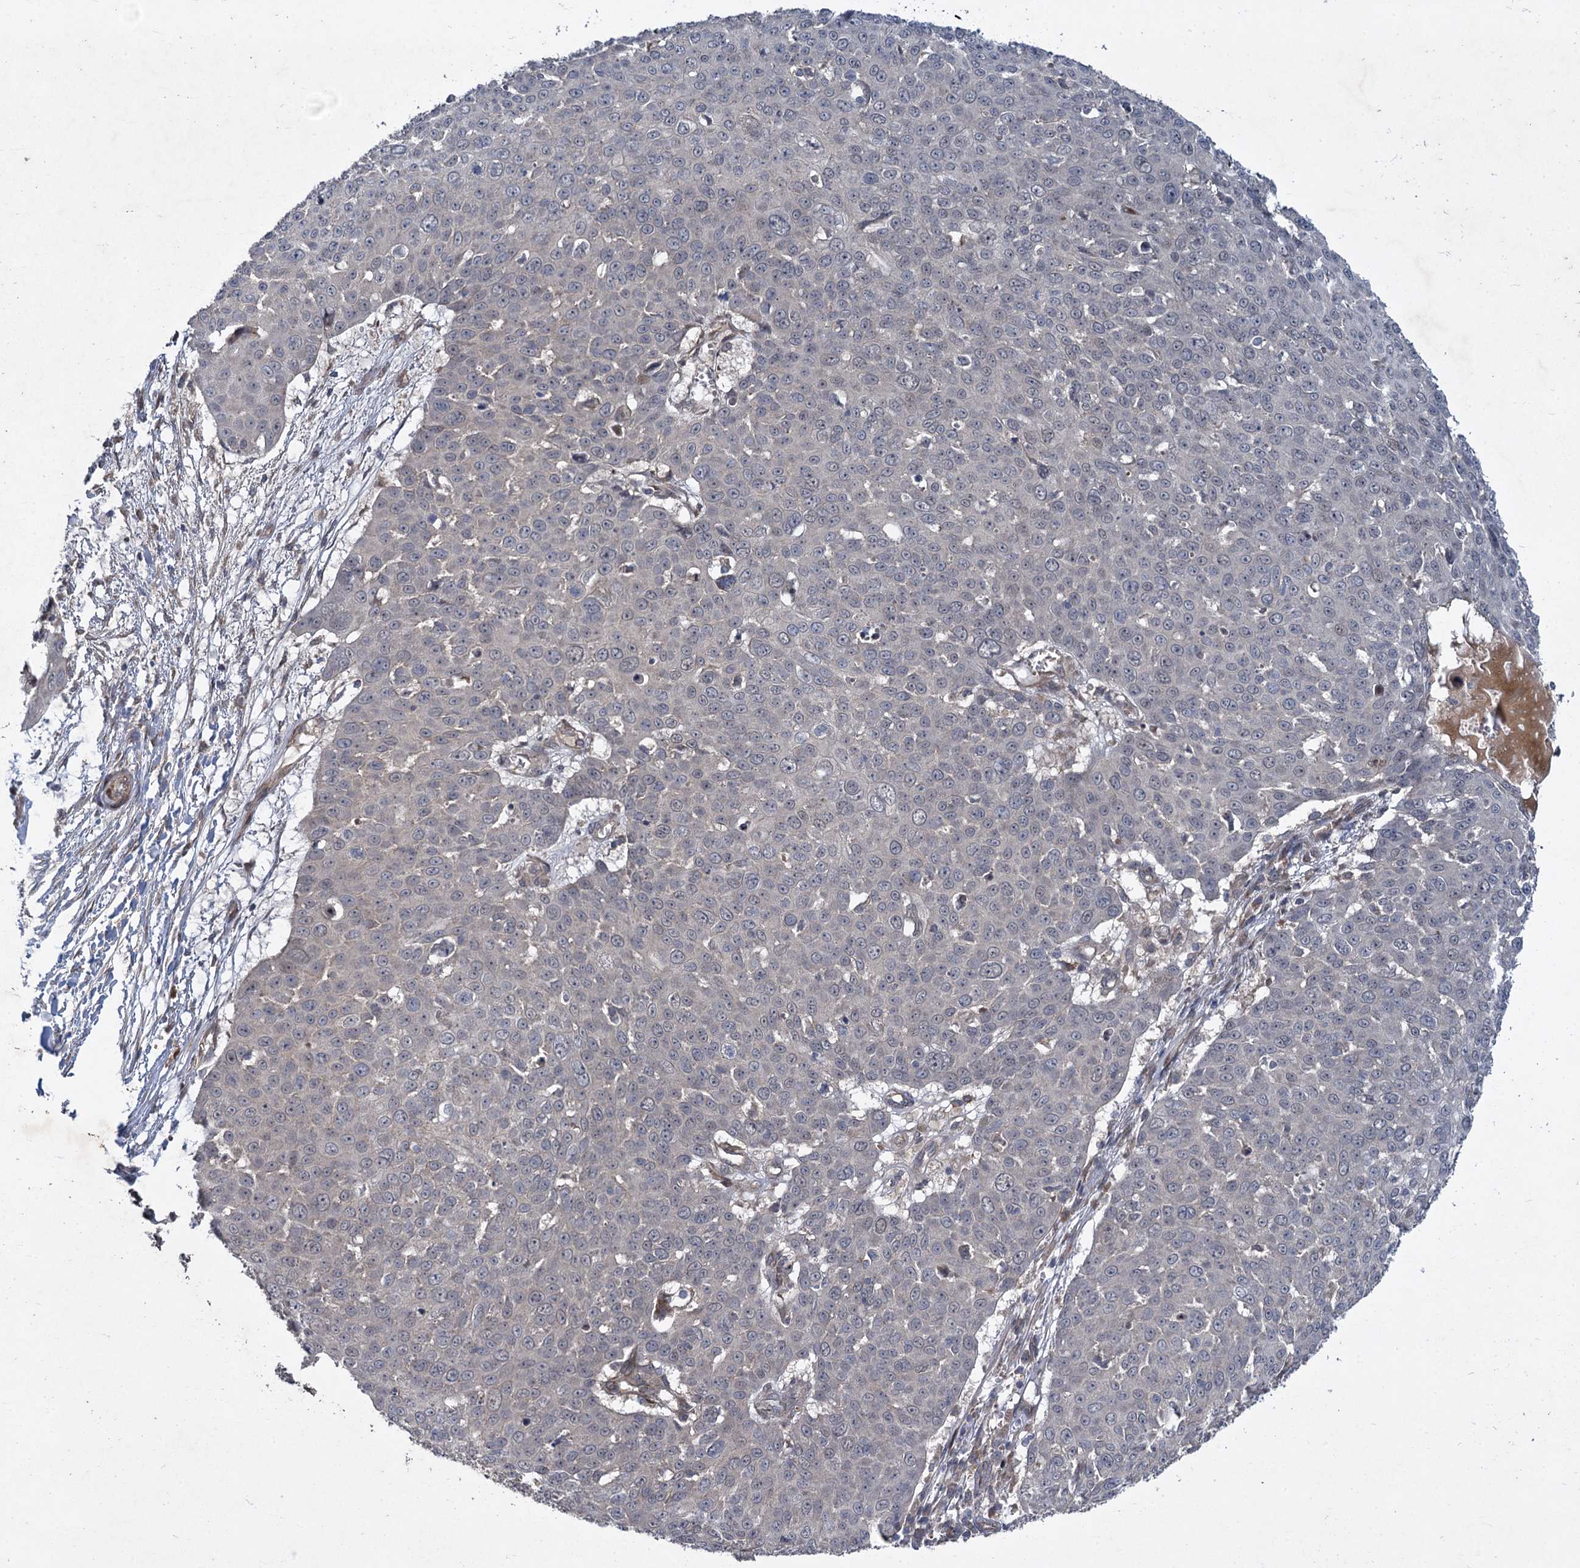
{"staining": {"intensity": "negative", "quantity": "none", "location": "none"}, "tissue": "skin cancer", "cell_type": "Tumor cells", "image_type": "cancer", "snomed": [{"axis": "morphology", "description": "Squamous cell carcinoma, NOS"}, {"axis": "topography", "description": "Skin"}], "caption": "Immunohistochemical staining of human skin cancer displays no significant staining in tumor cells.", "gene": "NUDT22", "patient": {"sex": "male", "age": 71}}